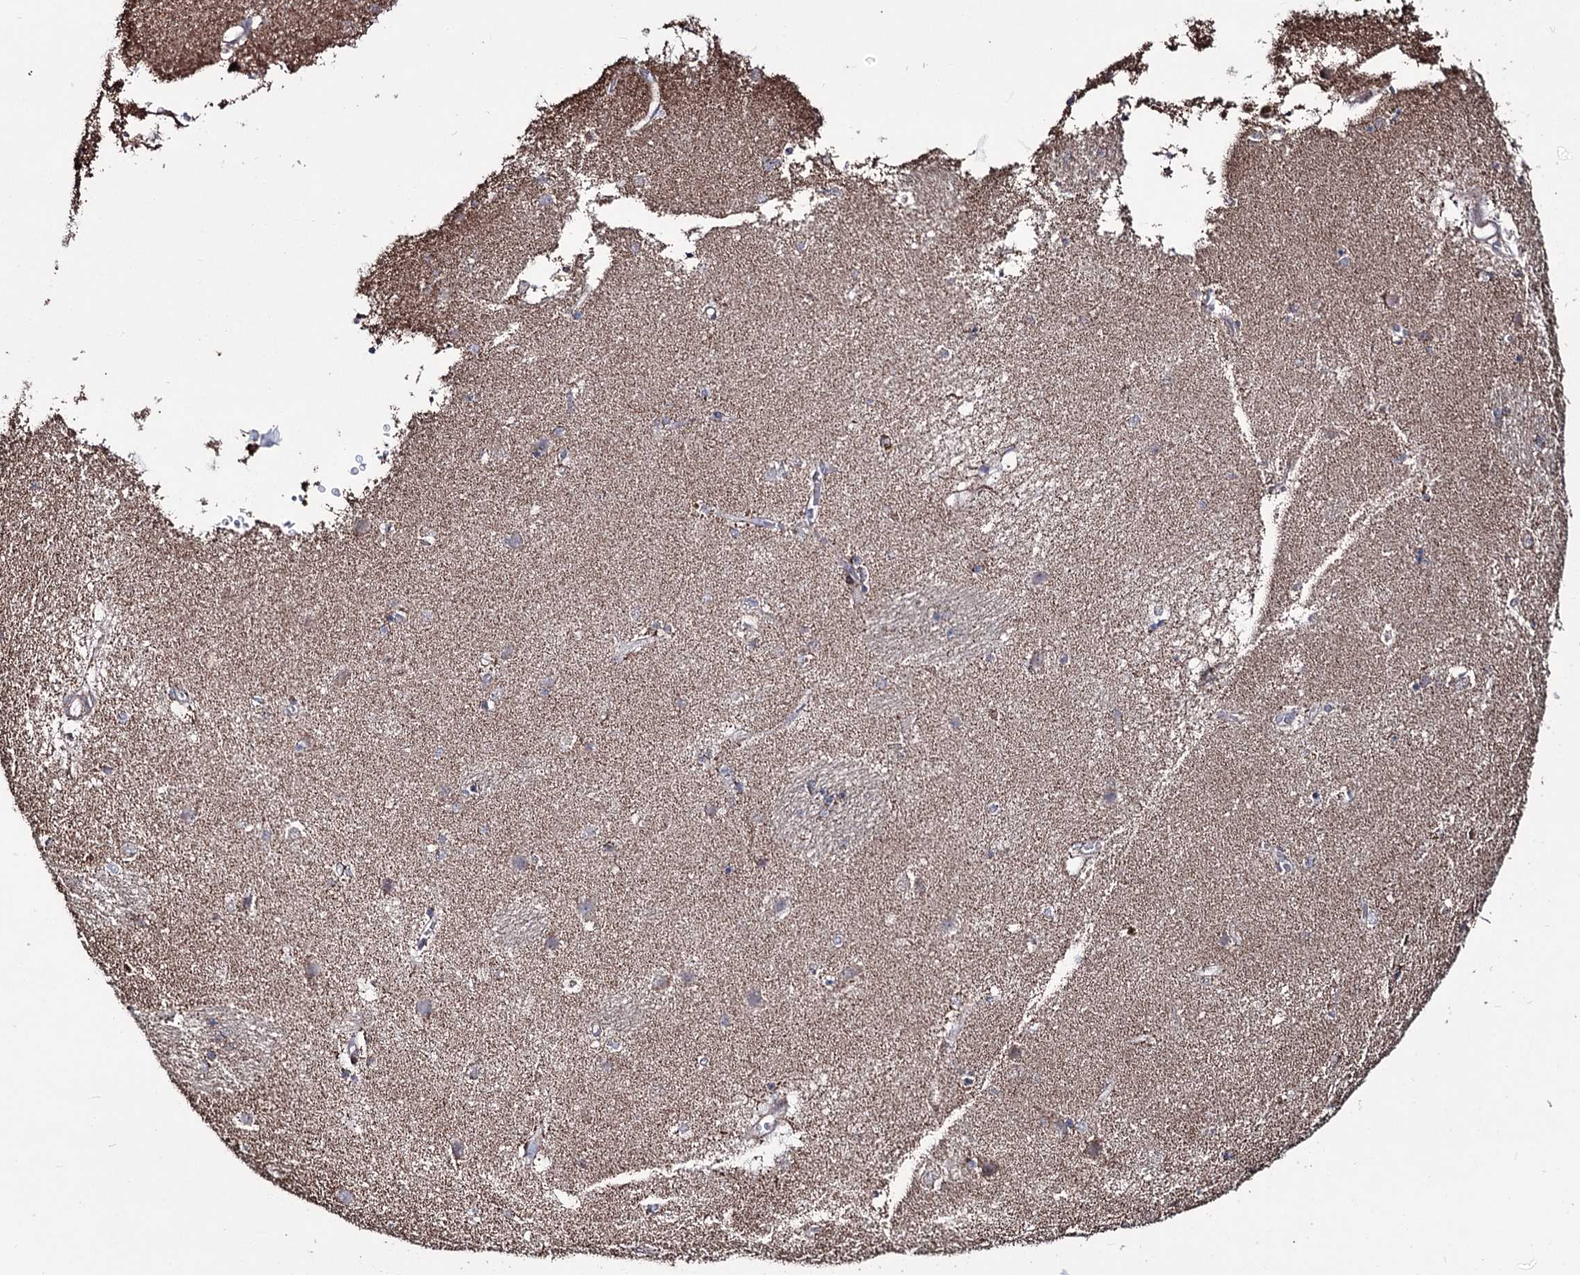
{"staining": {"intensity": "negative", "quantity": "none", "location": "none"}, "tissue": "caudate", "cell_type": "Glial cells", "image_type": "normal", "snomed": [{"axis": "morphology", "description": "Normal tissue, NOS"}, {"axis": "topography", "description": "Lateral ventricle wall"}], "caption": "Protein analysis of benign caudate displays no significant positivity in glial cells.", "gene": "CREB3L4", "patient": {"sex": "male", "age": 70}}